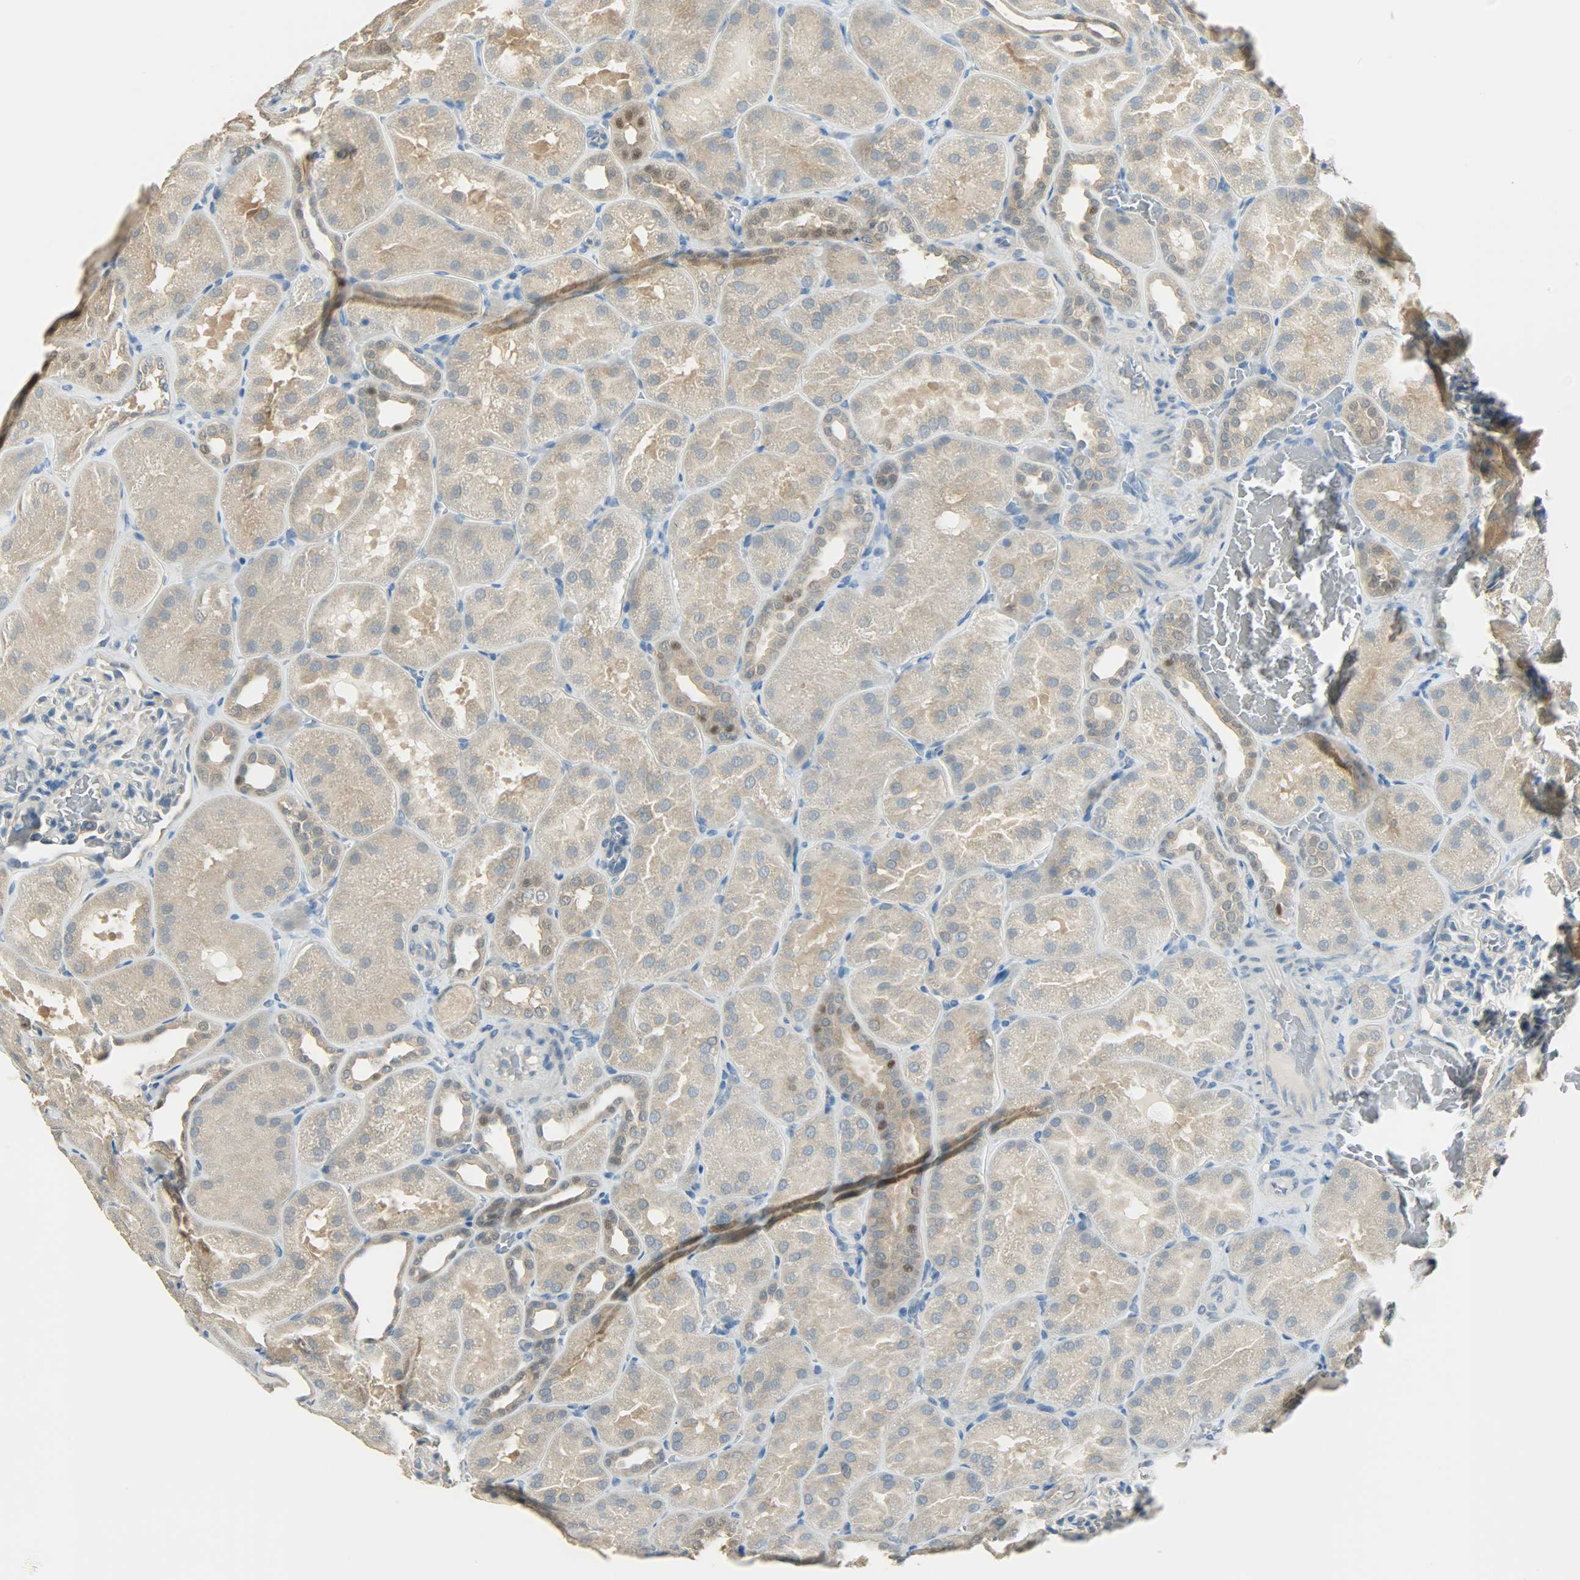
{"staining": {"intensity": "negative", "quantity": "none", "location": "none"}, "tissue": "kidney", "cell_type": "Cells in glomeruli", "image_type": "normal", "snomed": [{"axis": "morphology", "description": "Normal tissue, NOS"}, {"axis": "topography", "description": "Kidney"}], "caption": "Kidney was stained to show a protein in brown. There is no significant staining in cells in glomeruli. (DAB (3,3'-diaminobenzidine) IHC visualized using brightfield microscopy, high magnification).", "gene": "PRMT5", "patient": {"sex": "male", "age": 28}}